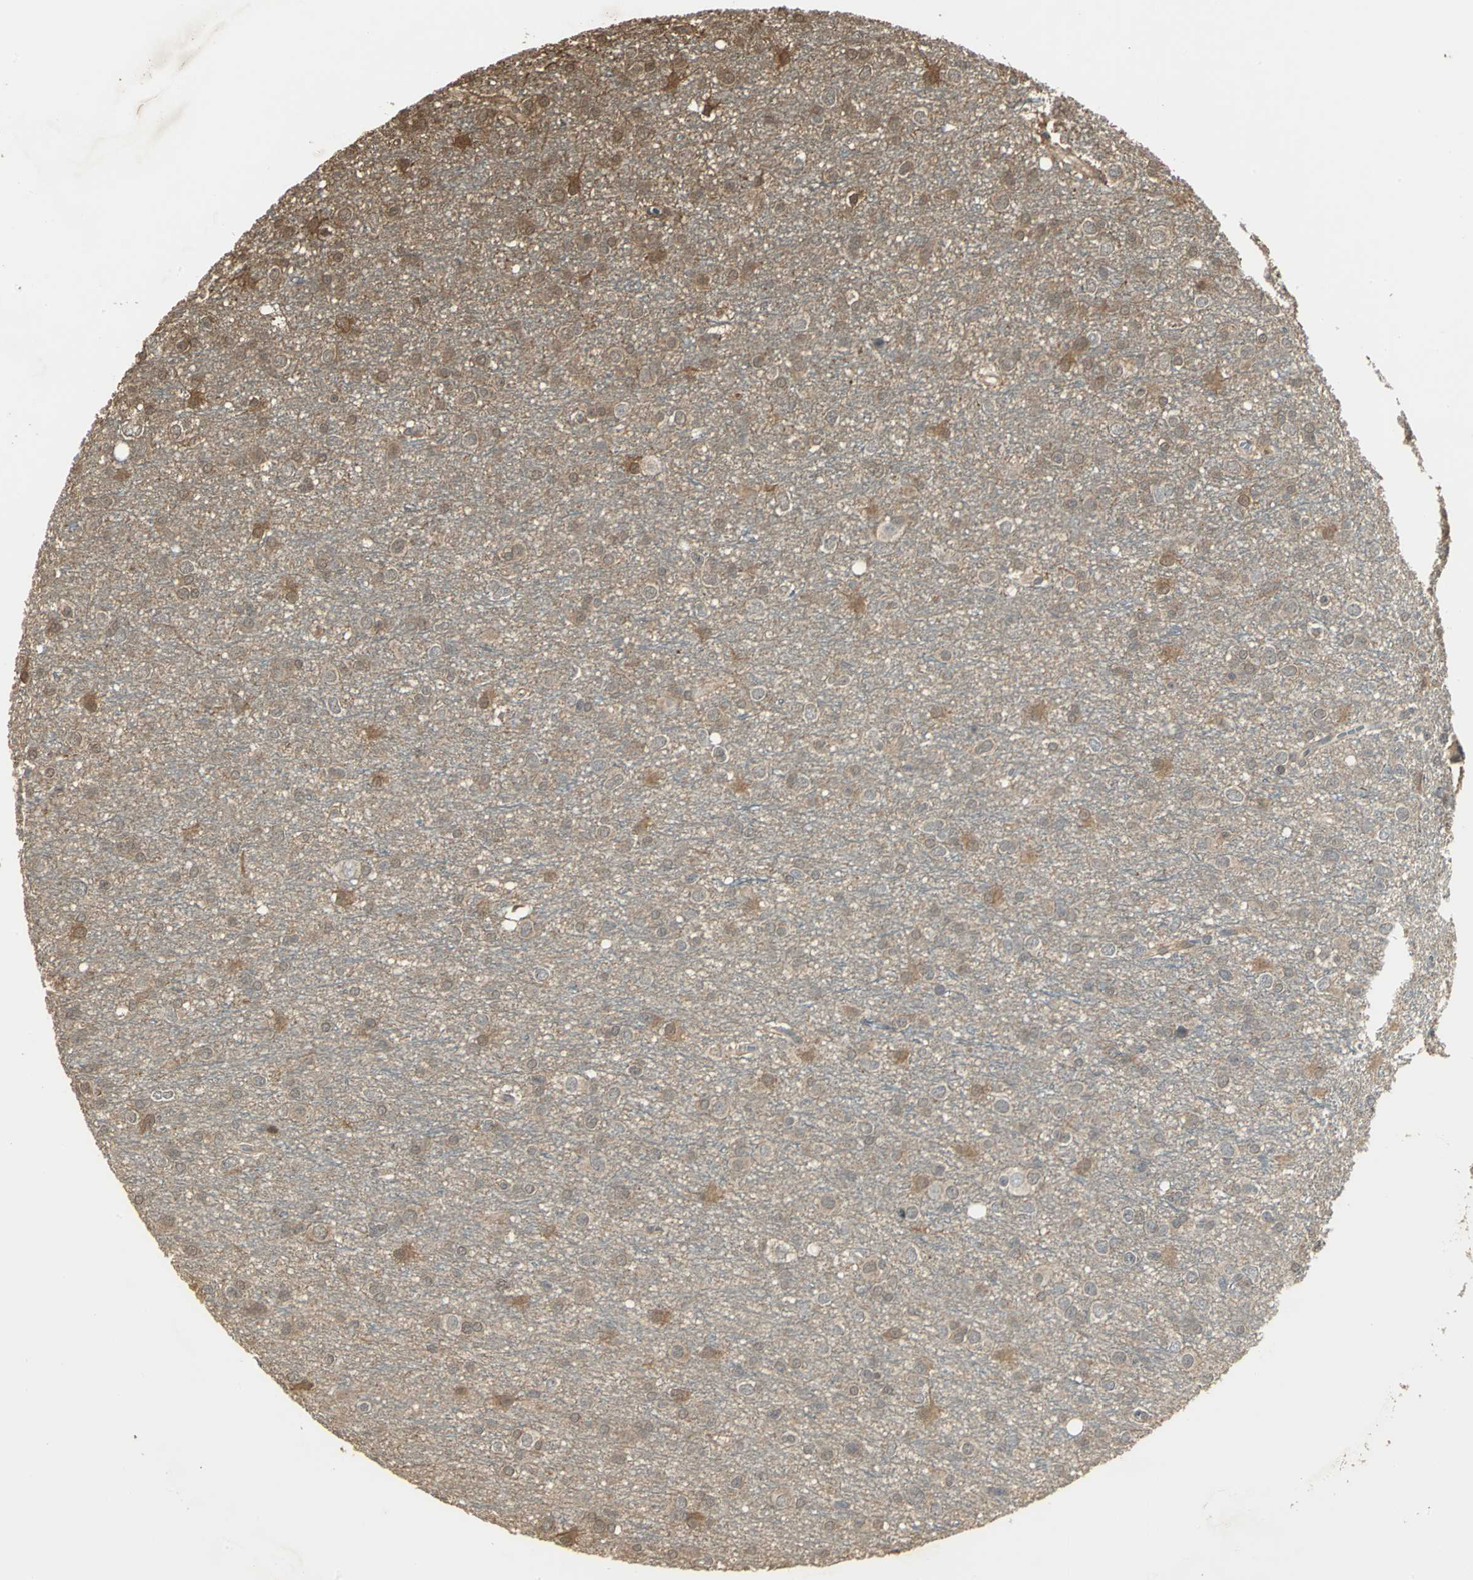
{"staining": {"intensity": "moderate", "quantity": ">75%", "location": "cytoplasmic/membranous,nuclear"}, "tissue": "glioma", "cell_type": "Tumor cells", "image_type": "cancer", "snomed": [{"axis": "morphology", "description": "Glioma, malignant, Low grade"}, {"axis": "topography", "description": "Brain"}], "caption": "Moderate cytoplasmic/membranous and nuclear expression is present in approximately >75% of tumor cells in glioma.", "gene": "PARK7", "patient": {"sex": "male", "age": 42}}